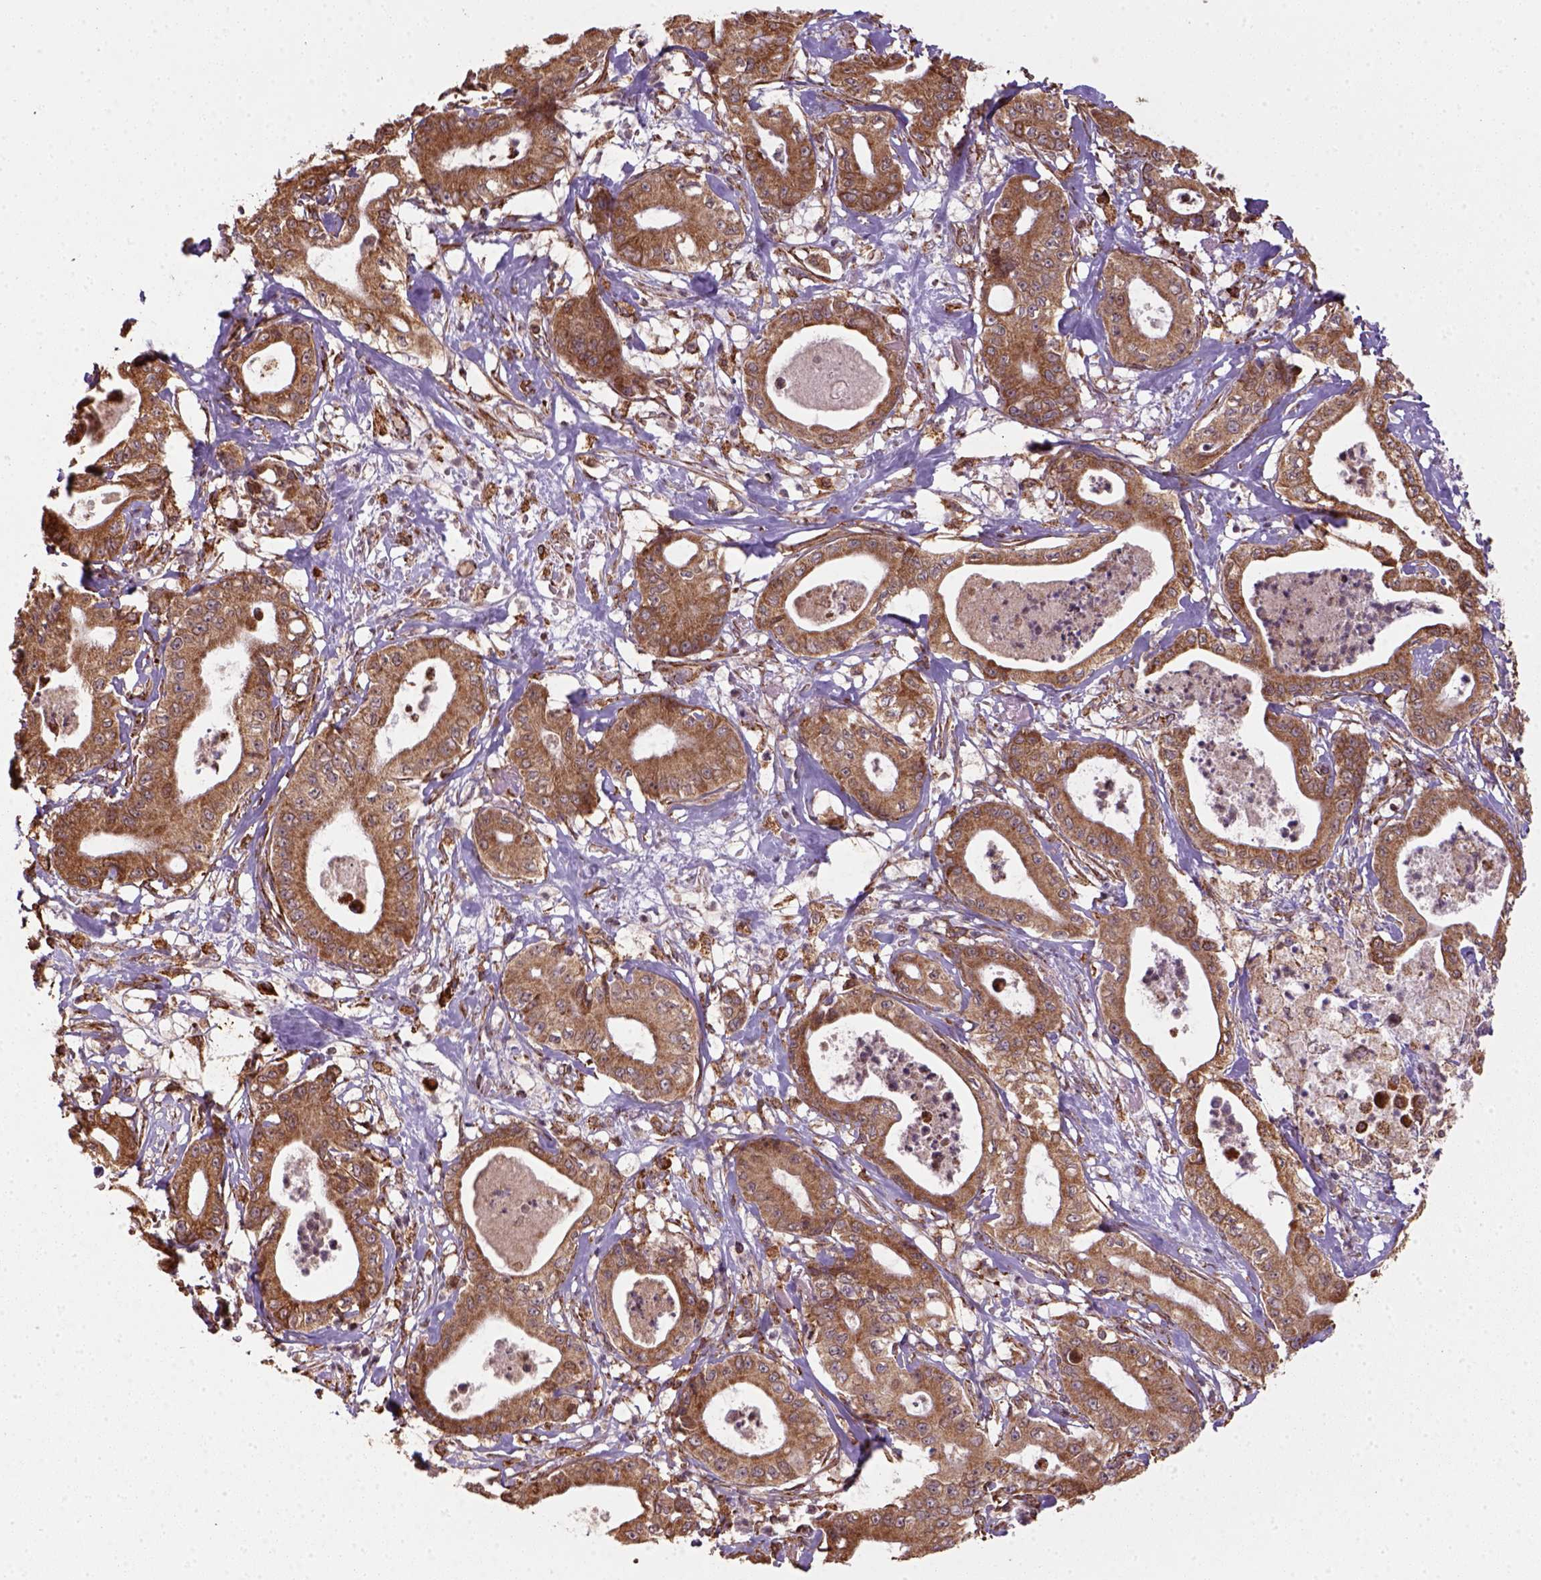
{"staining": {"intensity": "moderate", "quantity": ">75%", "location": "cytoplasmic/membranous"}, "tissue": "pancreatic cancer", "cell_type": "Tumor cells", "image_type": "cancer", "snomed": [{"axis": "morphology", "description": "Adenocarcinoma, NOS"}, {"axis": "topography", "description": "Pancreas"}], "caption": "A histopathology image showing moderate cytoplasmic/membranous staining in about >75% of tumor cells in adenocarcinoma (pancreatic), as visualized by brown immunohistochemical staining.", "gene": "MAPK8IP3", "patient": {"sex": "male", "age": 71}}